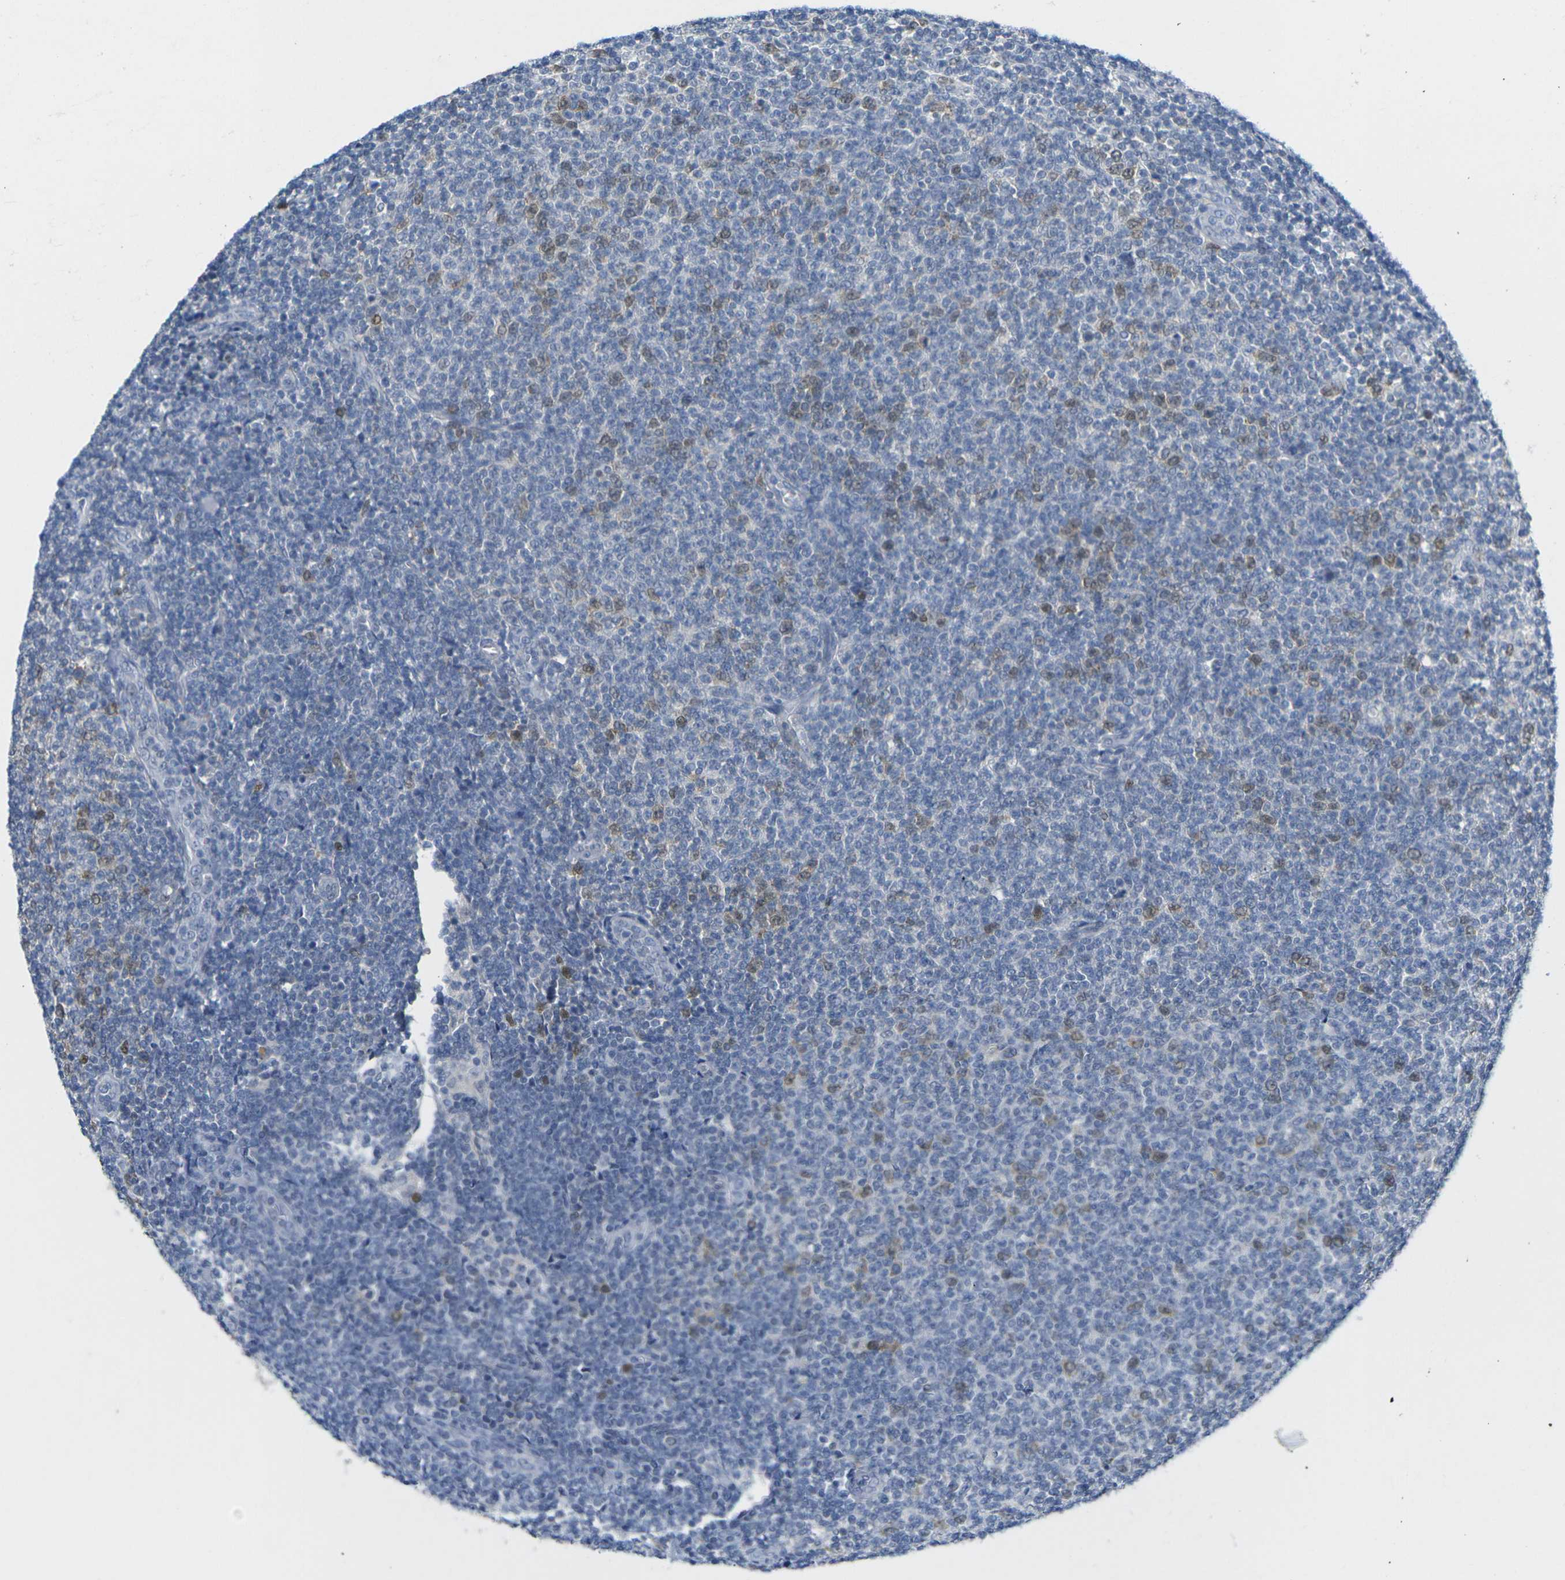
{"staining": {"intensity": "weak", "quantity": "<25%", "location": "nuclear"}, "tissue": "lymphoma", "cell_type": "Tumor cells", "image_type": "cancer", "snomed": [{"axis": "morphology", "description": "Malignant lymphoma, non-Hodgkin's type, Low grade"}, {"axis": "topography", "description": "Lymph node"}], "caption": "Photomicrograph shows no protein expression in tumor cells of lymphoma tissue. Nuclei are stained in blue.", "gene": "CDK2", "patient": {"sex": "male", "age": 66}}